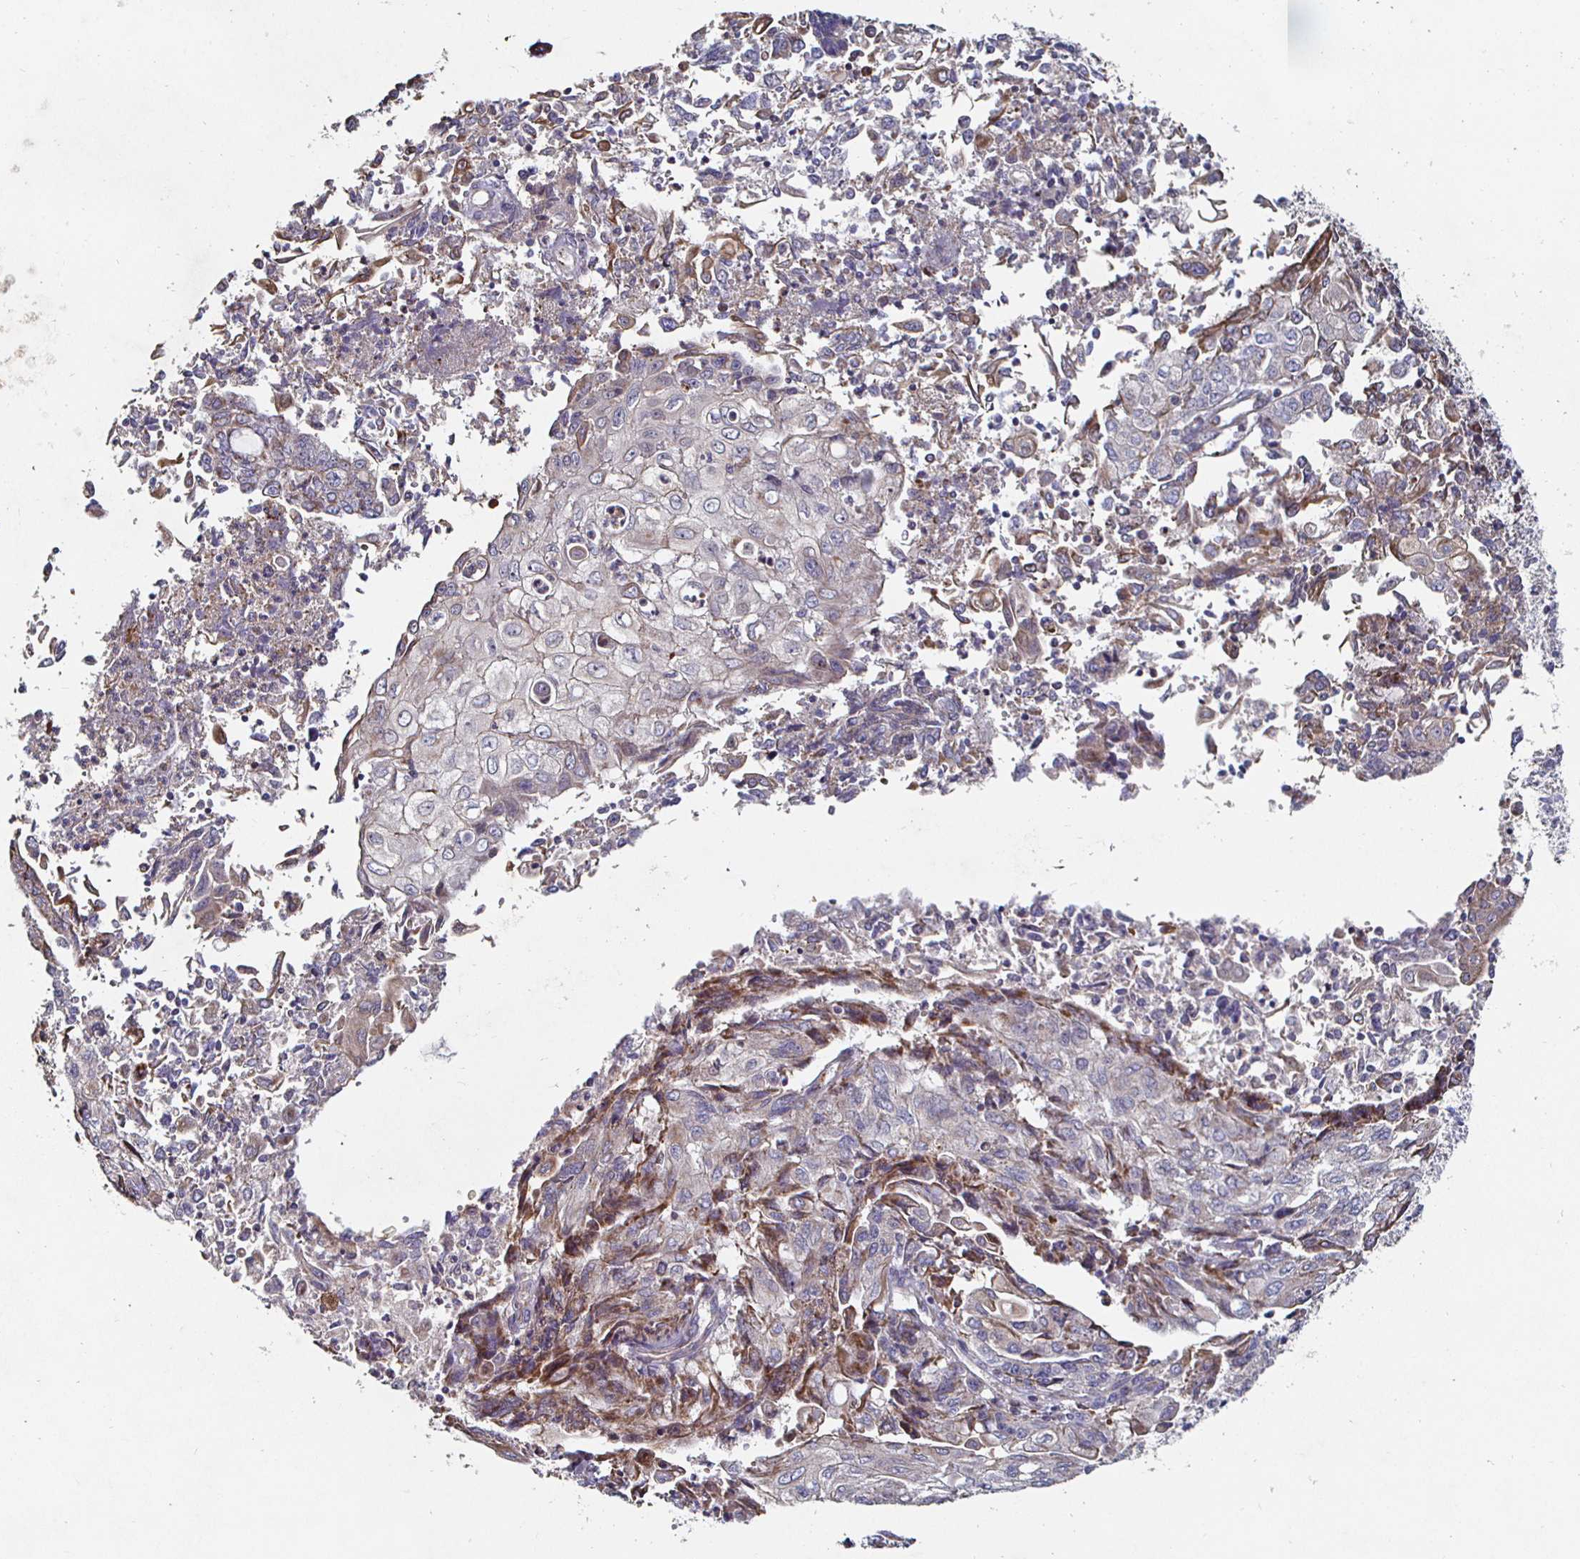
{"staining": {"intensity": "moderate", "quantity": "<25%", "location": "cytoplasmic/membranous"}, "tissue": "endometrial cancer", "cell_type": "Tumor cells", "image_type": "cancer", "snomed": [{"axis": "morphology", "description": "Adenocarcinoma, NOS"}, {"axis": "topography", "description": "Endometrium"}], "caption": "Protein analysis of endometrial adenocarcinoma tissue exhibits moderate cytoplasmic/membranous staining in approximately <25% of tumor cells.", "gene": "NRSN1", "patient": {"sex": "female", "age": 54}}